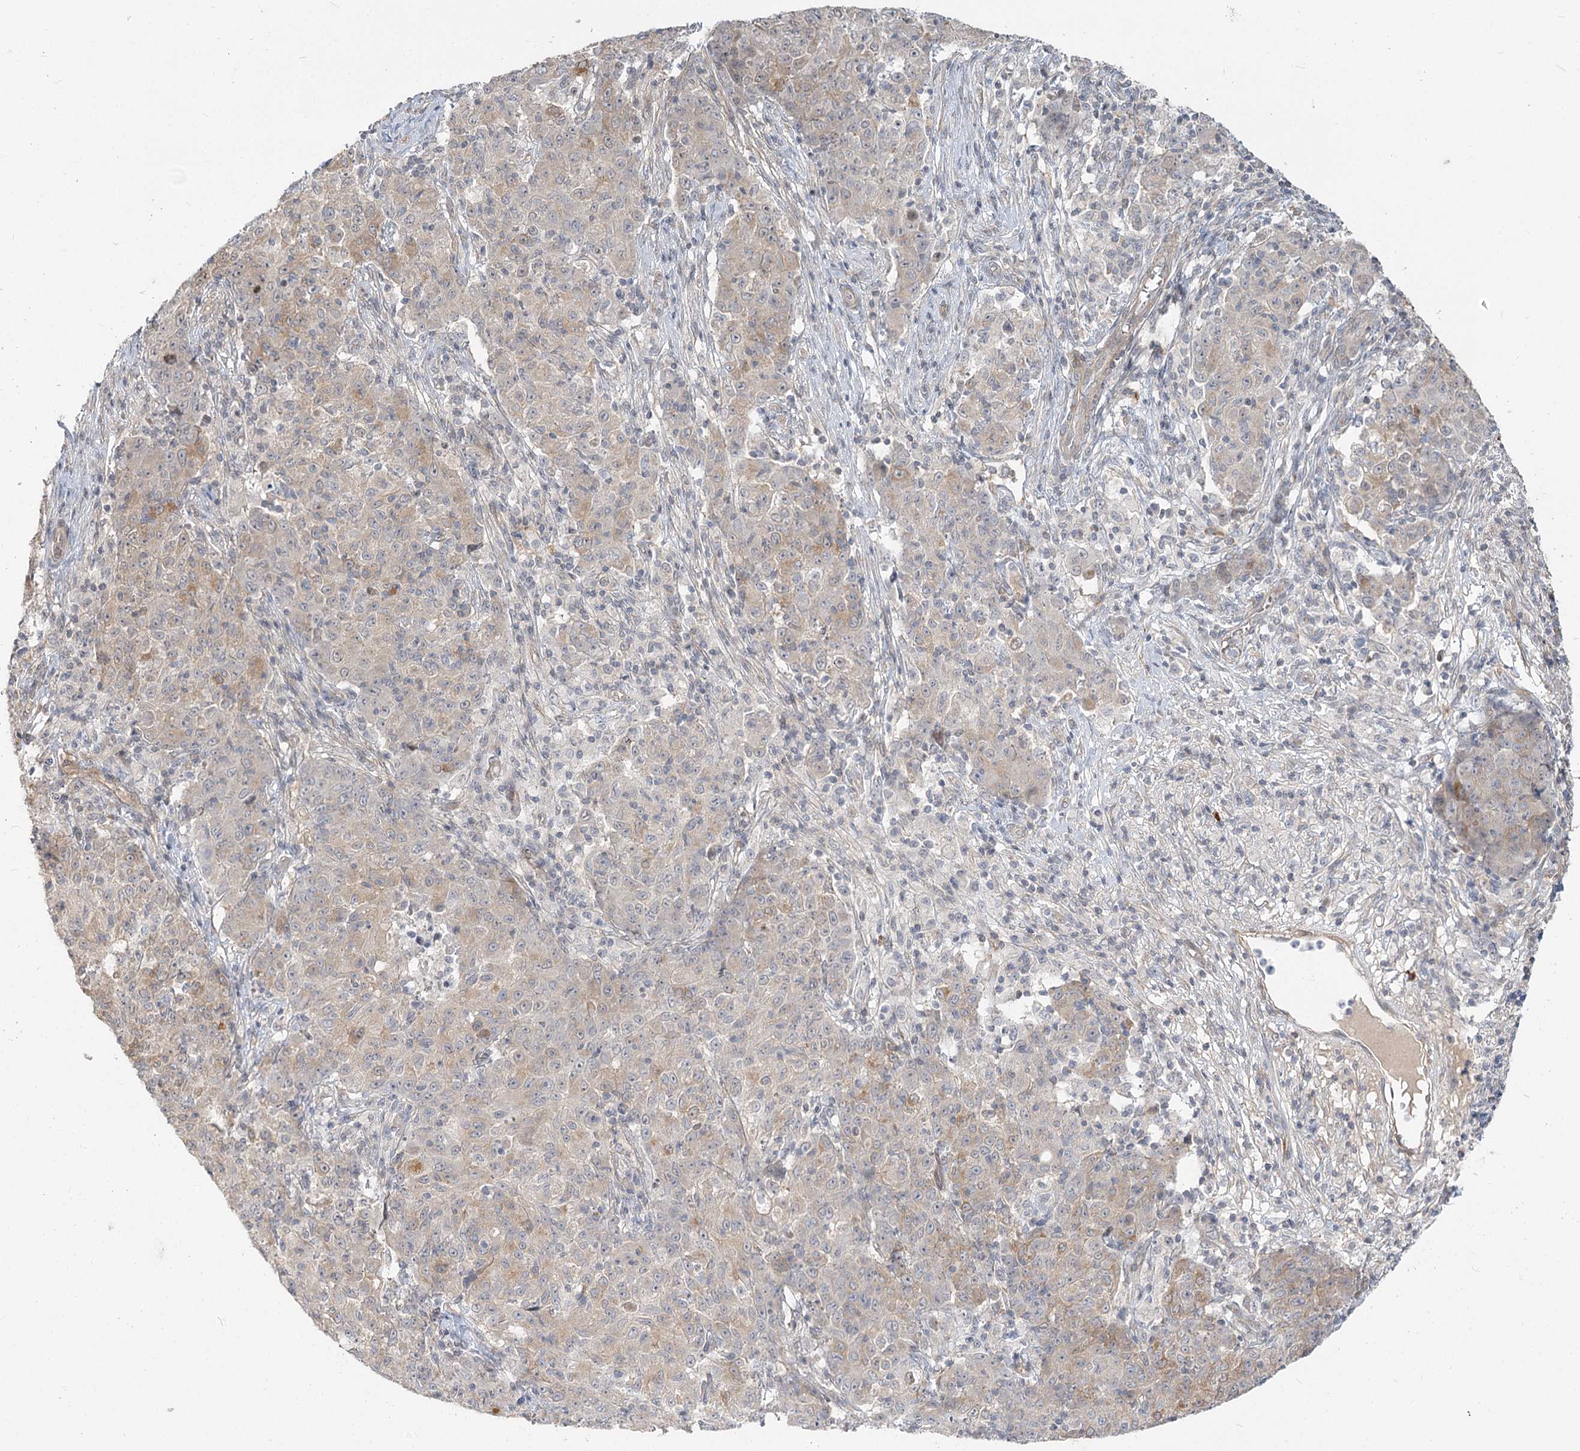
{"staining": {"intensity": "weak", "quantity": "<25%", "location": "cytoplasmic/membranous"}, "tissue": "ovarian cancer", "cell_type": "Tumor cells", "image_type": "cancer", "snomed": [{"axis": "morphology", "description": "Carcinoma, endometroid"}, {"axis": "topography", "description": "Ovary"}], "caption": "Tumor cells are negative for protein expression in human ovarian cancer (endometroid carcinoma).", "gene": "GUCY2C", "patient": {"sex": "female", "age": 42}}